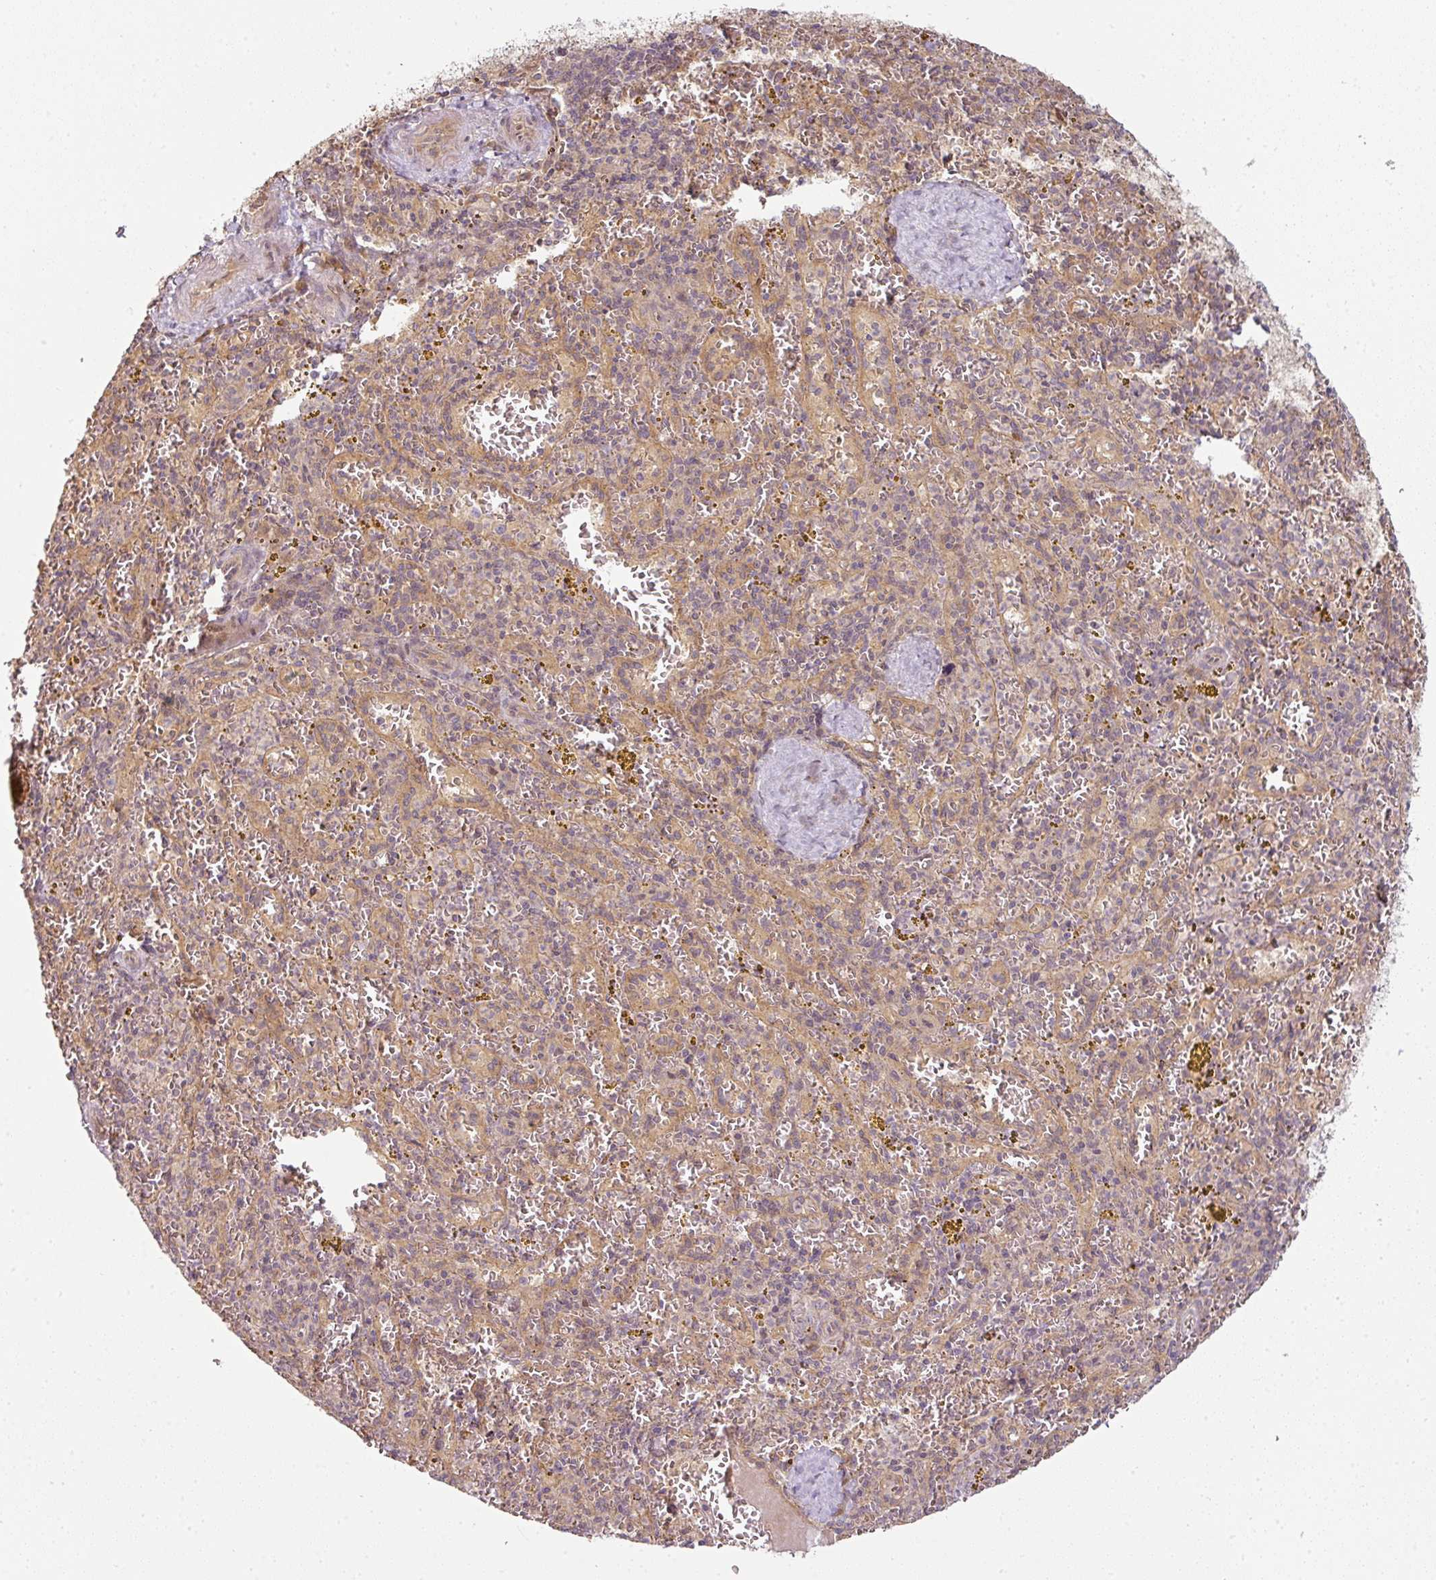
{"staining": {"intensity": "negative", "quantity": "none", "location": "none"}, "tissue": "spleen", "cell_type": "Cells in red pulp", "image_type": "normal", "snomed": [{"axis": "morphology", "description": "Normal tissue, NOS"}, {"axis": "topography", "description": "Spleen"}], "caption": "Cells in red pulp show no significant expression in benign spleen. (DAB IHC with hematoxylin counter stain).", "gene": "RNF31", "patient": {"sex": "male", "age": 57}}